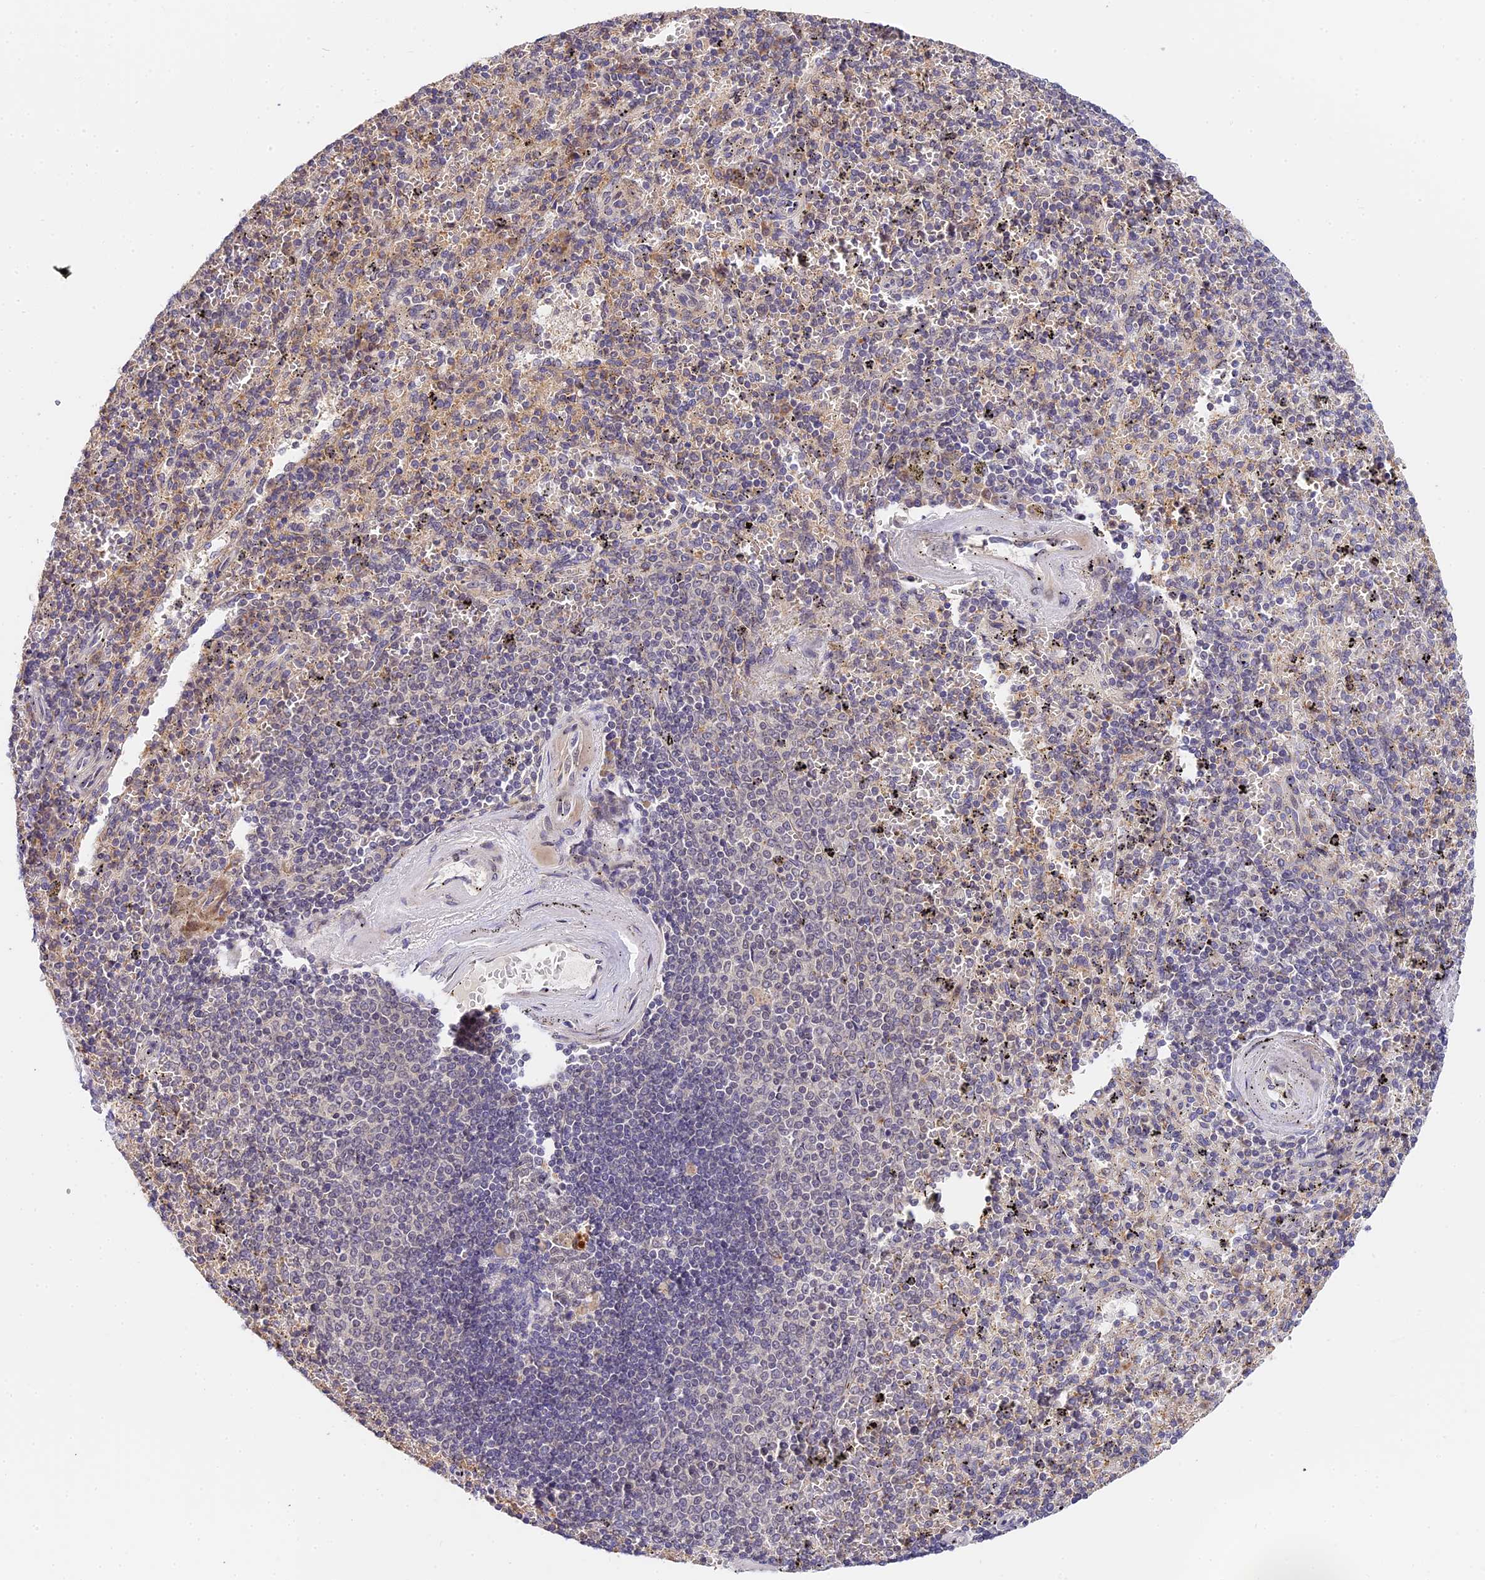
{"staining": {"intensity": "negative", "quantity": "none", "location": "none"}, "tissue": "spleen", "cell_type": "Cells in red pulp", "image_type": "normal", "snomed": [{"axis": "morphology", "description": "Normal tissue, NOS"}, {"axis": "topography", "description": "Spleen"}], "caption": "The photomicrograph shows no significant expression in cells in red pulp of spleen.", "gene": "IMPACT", "patient": {"sex": "male", "age": 82}}